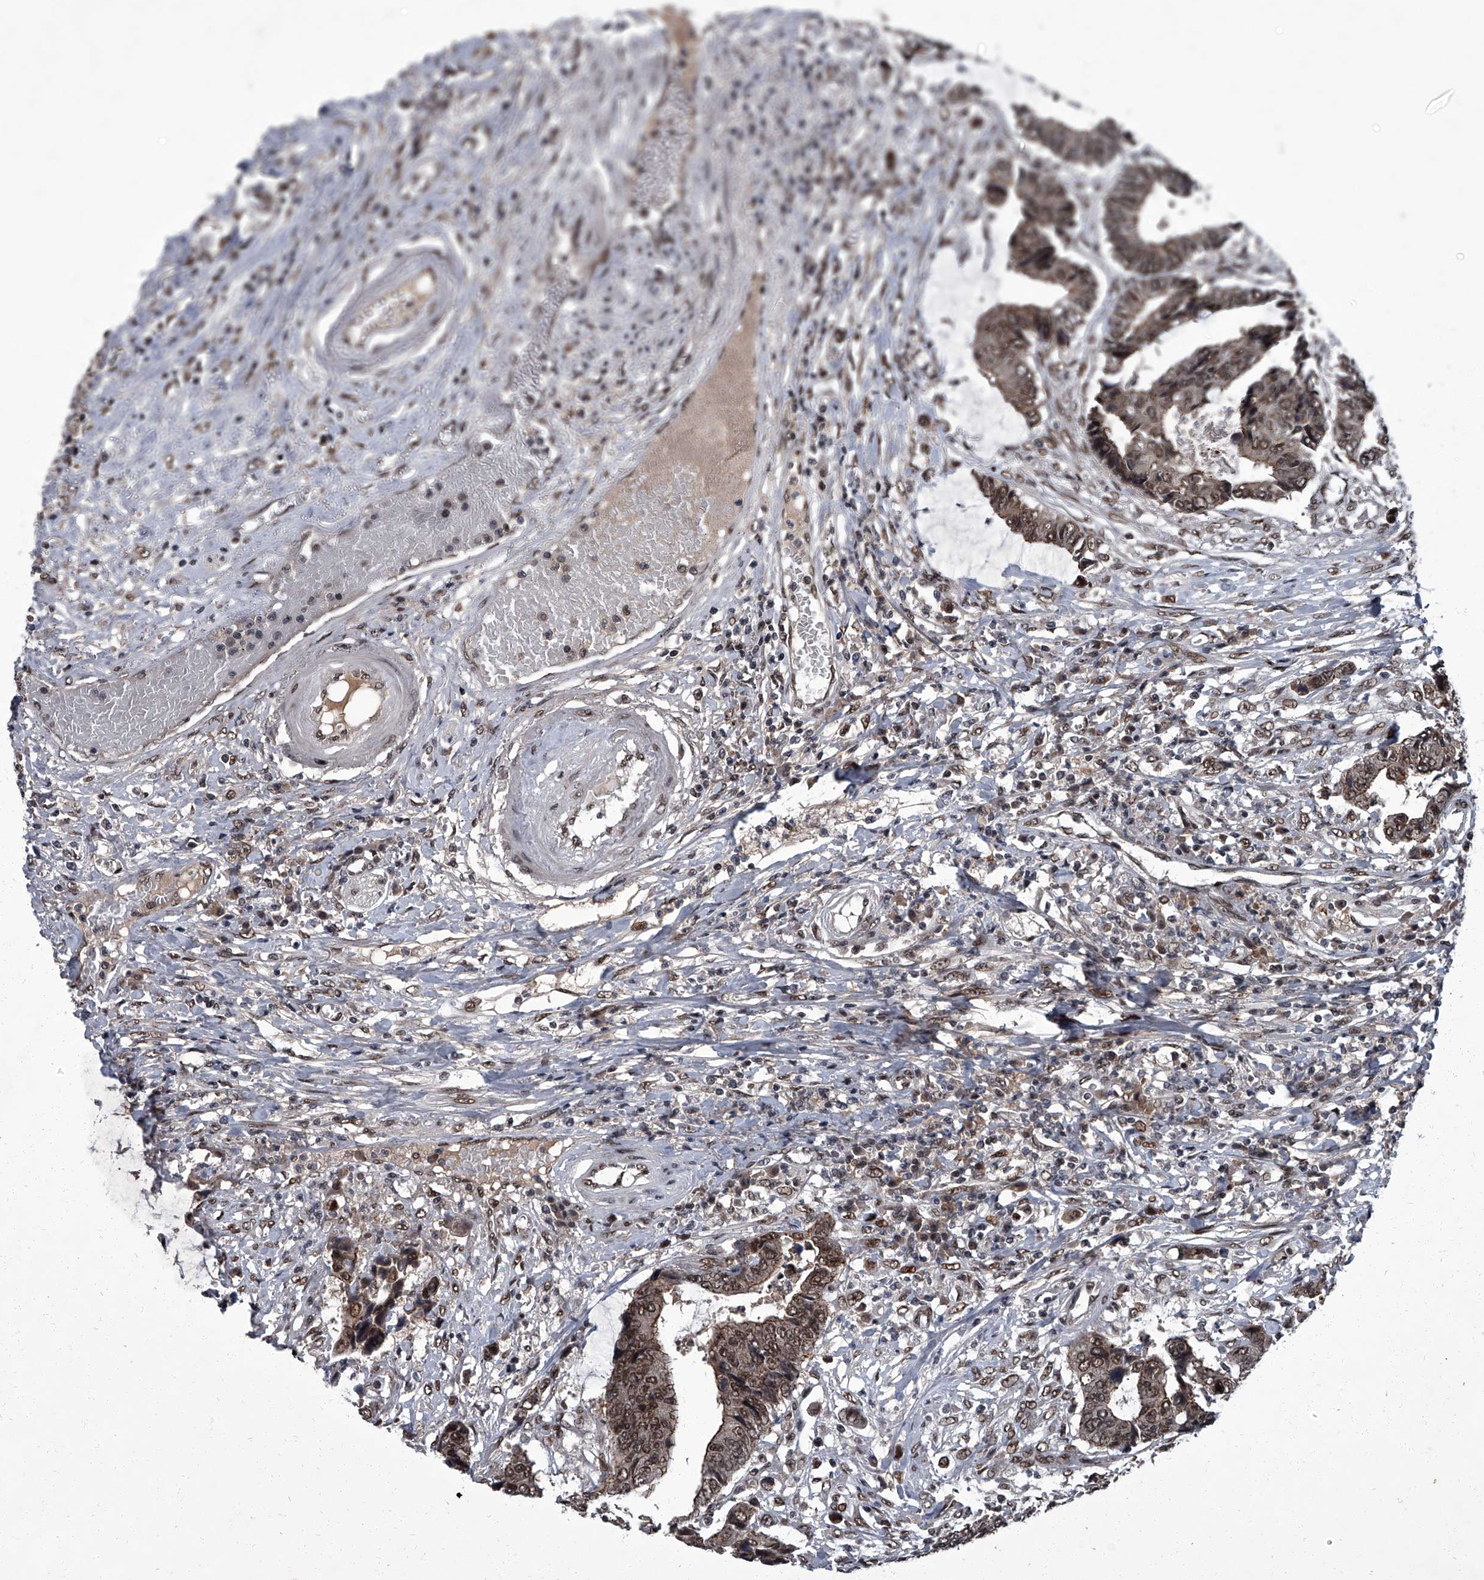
{"staining": {"intensity": "moderate", "quantity": ">75%", "location": "nuclear"}, "tissue": "colorectal cancer", "cell_type": "Tumor cells", "image_type": "cancer", "snomed": [{"axis": "morphology", "description": "Adenocarcinoma, NOS"}, {"axis": "topography", "description": "Rectum"}], "caption": "Colorectal cancer (adenocarcinoma) stained for a protein shows moderate nuclear positivity in tumor cells.", "gene": "ZNF518B", "patient": {"sex": "male", "age": 84}}